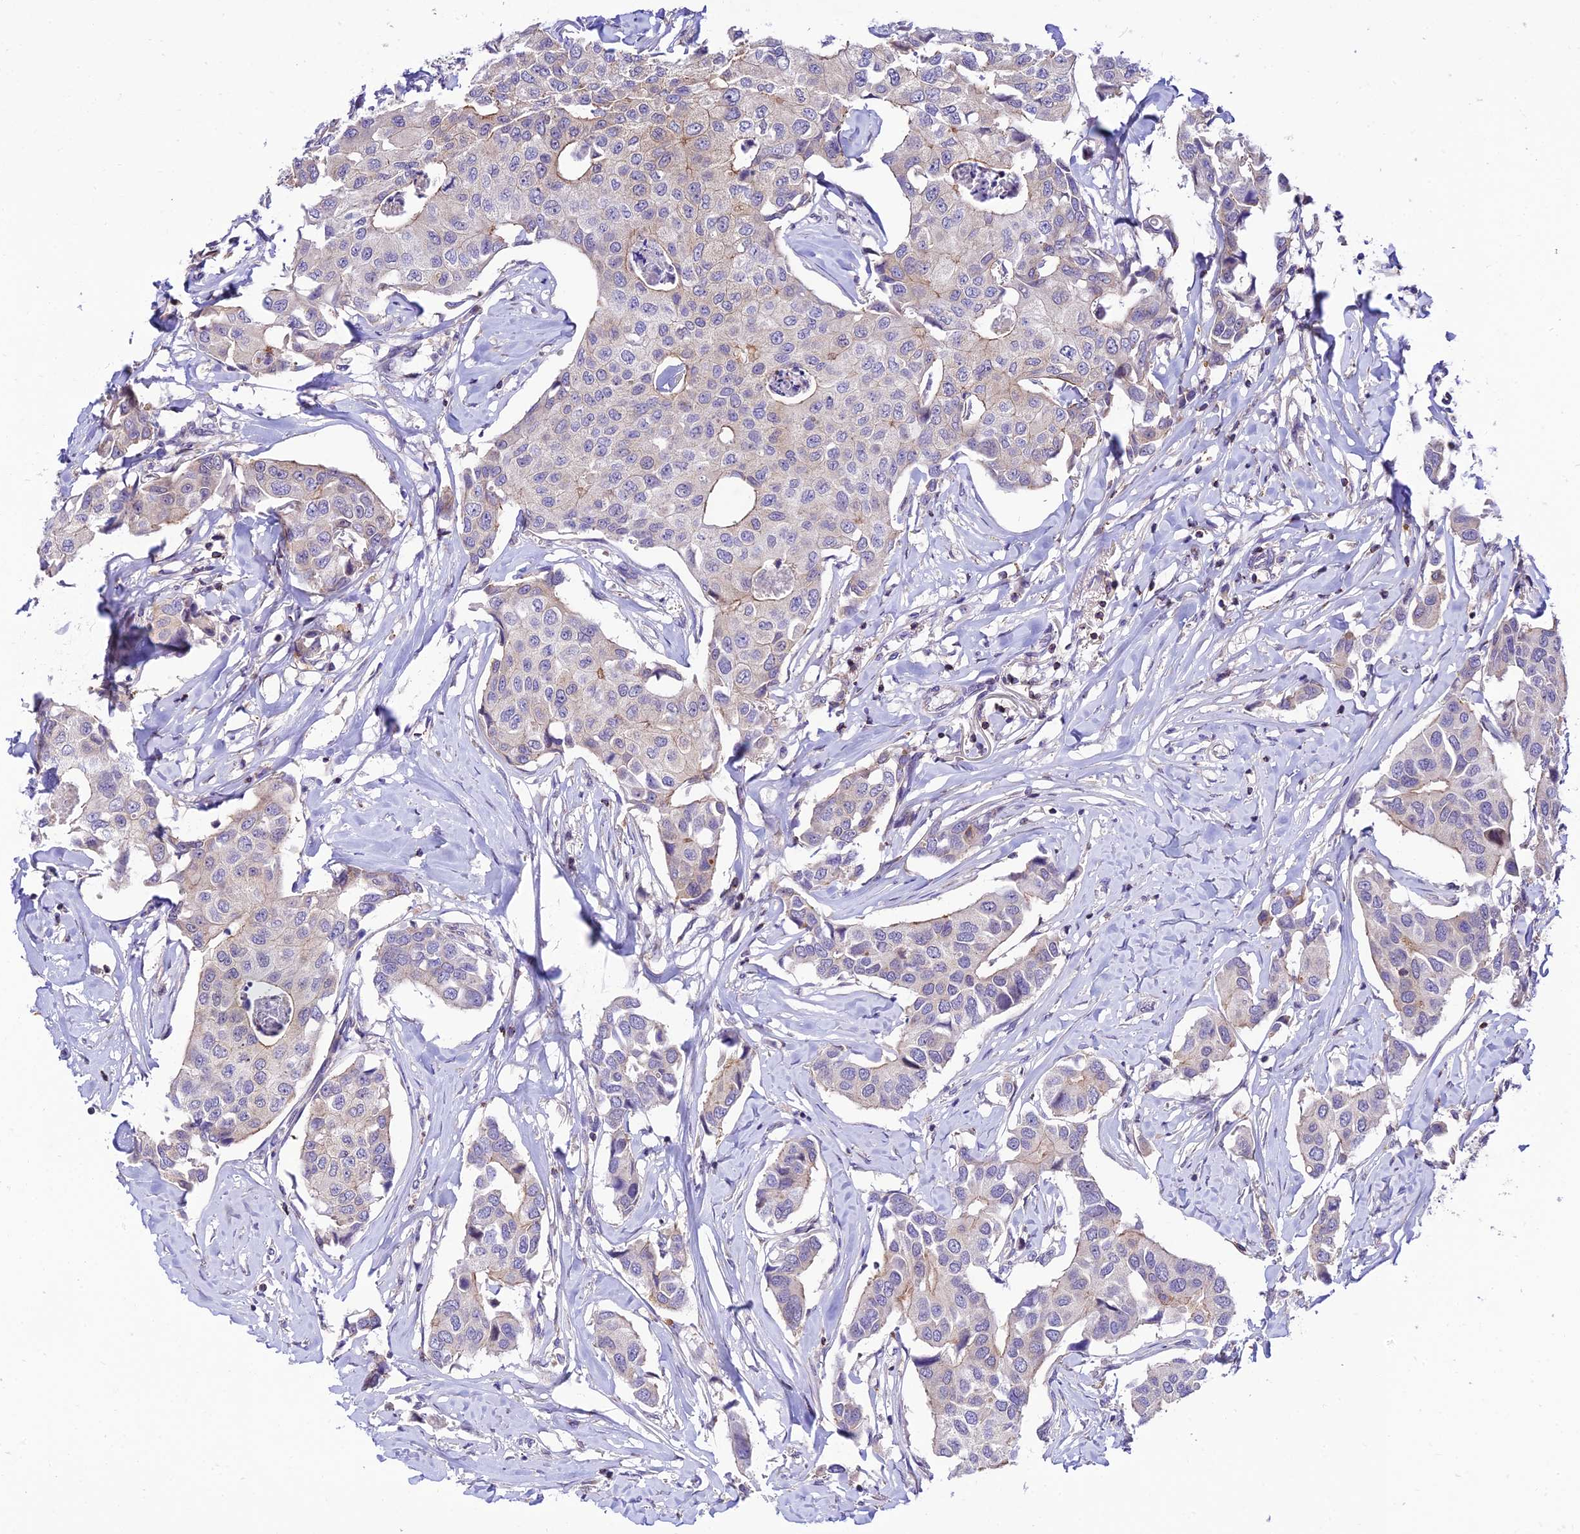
{"staining": {"intensity": "weak", "quantity": "<25%", "location": "cytoplasmic/membranous"}, "tissue": "breast cancer", "cell_type": "Tumor cells", "image_type": "cancer", "snomed": [{"axis": "morphology", "description": "Duct carcinoma"}, {"axis": "topography", "description": "Breast"}], "caption": "Intraductal carcinoma (breast) was stained to show a protein in brown. There is no significant positivity in tumor cells.", "gene": "C6orf132", "patient": {"sex": "female", "age": 80}}